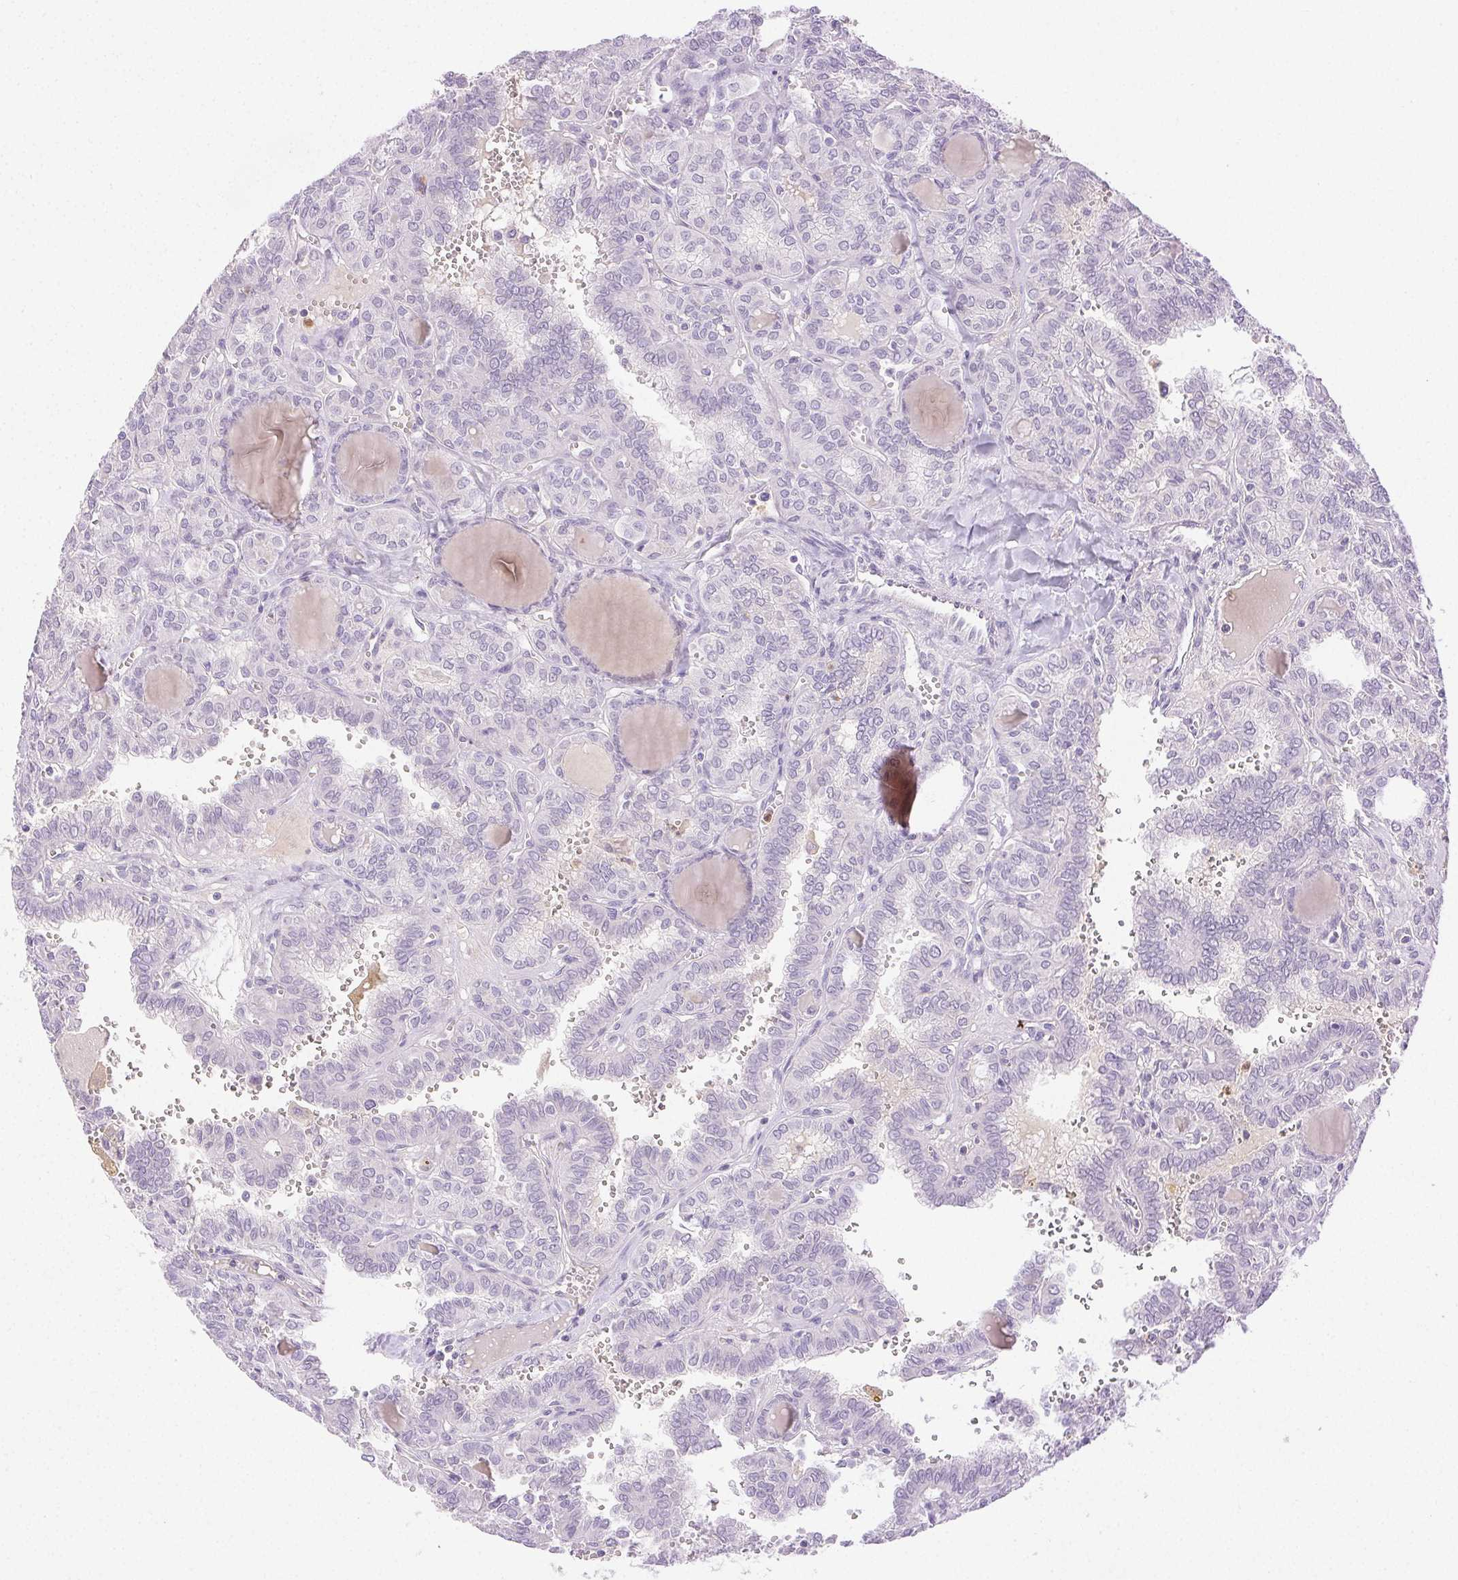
{"staining": {"intensity": "negative", "quantity": "none", "location": "none"}, "tissue": "thyroid cancer", "cell_type": "Tumor cells", "image_type": "cancer", "snomed": [{"axis": "morphology", "description": "Papillary adenocarcinoma, NOS"}, {"axis": "topography", "description": "Thyroid gland"}], "caption": "IHC of thyroid cancer shows no expression in tumor cells.", "gene": "EMX2", "patient": {"sex": "female", "age": 41}}